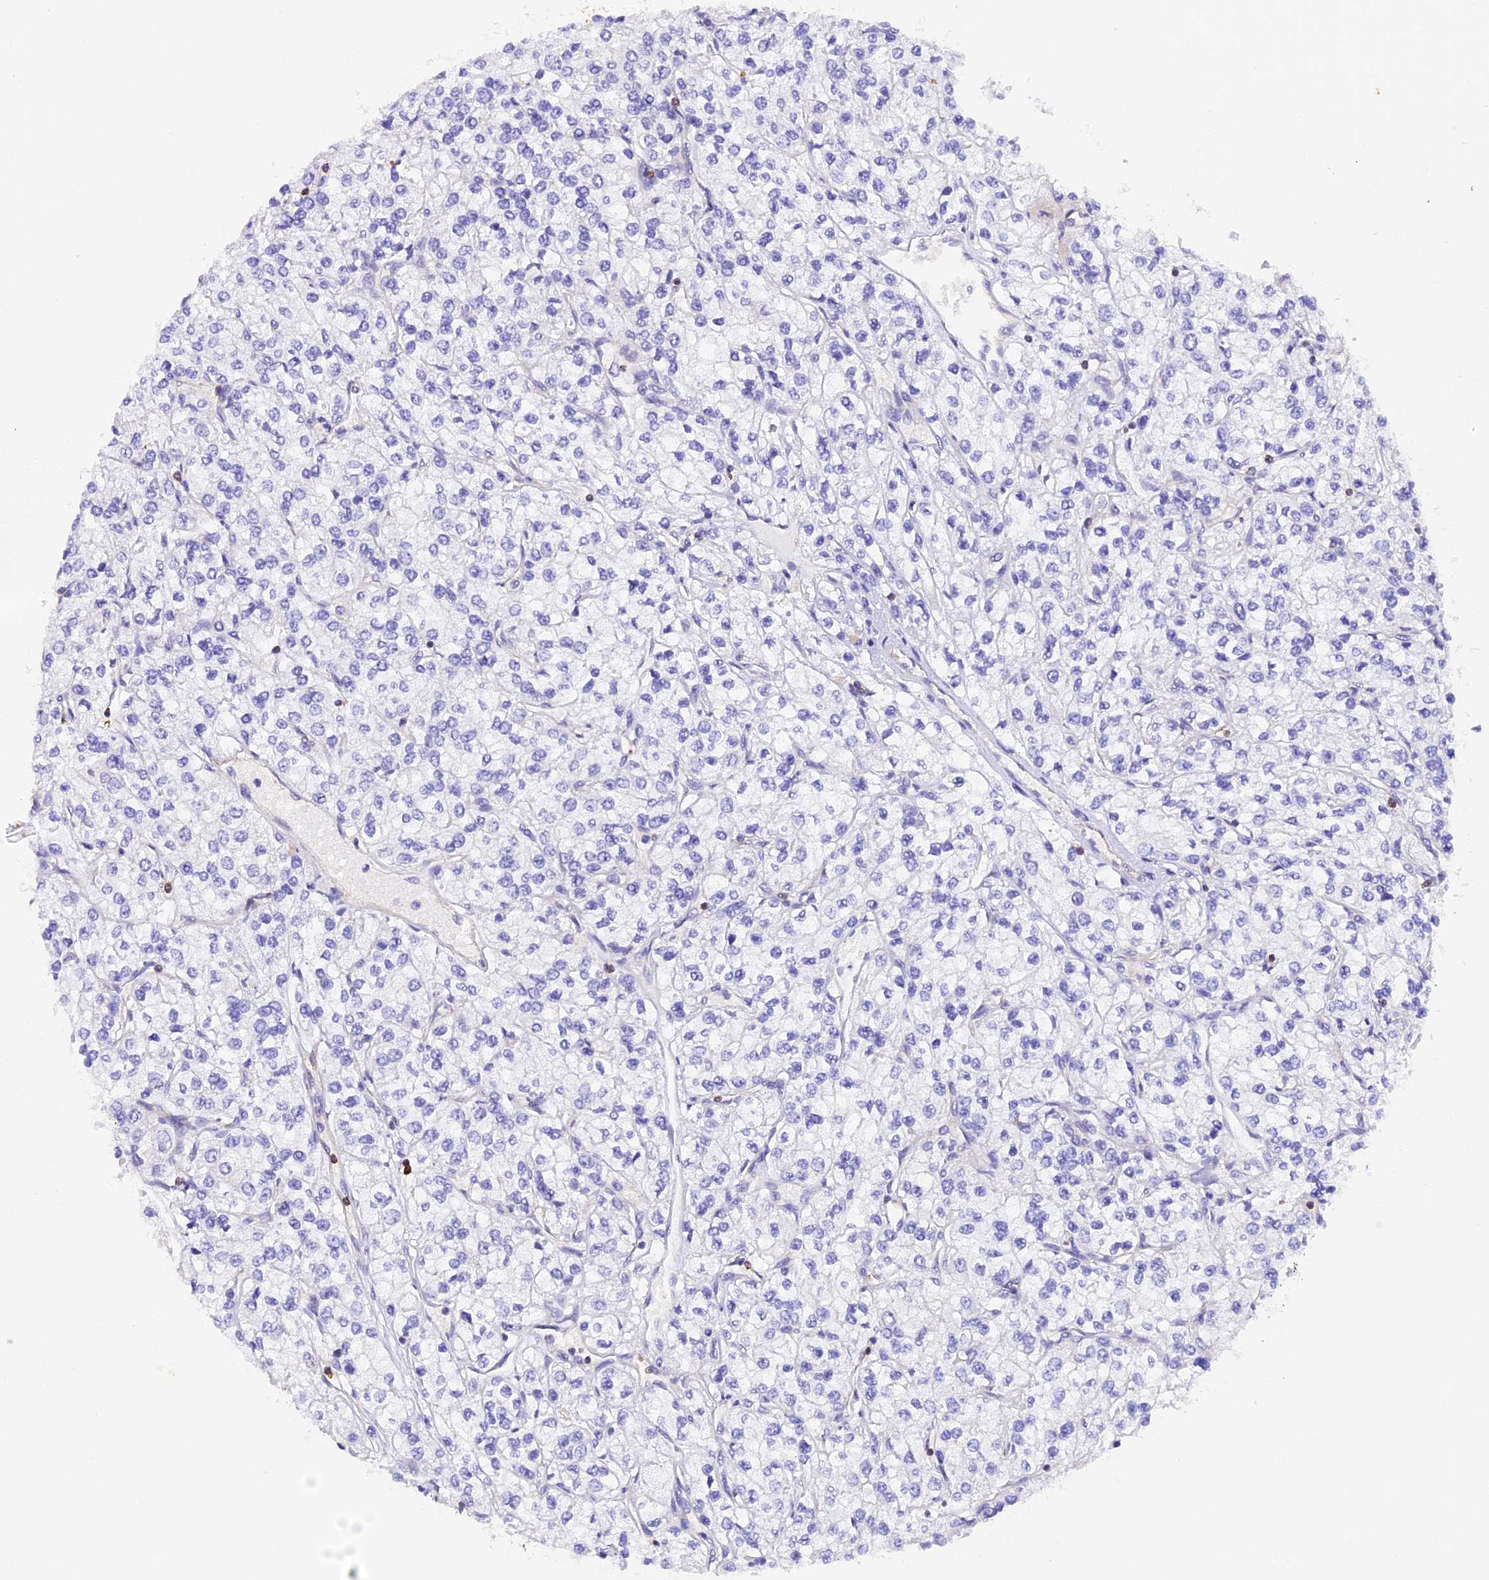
{"staining": {"intensity": "negative", "quantity": "none", "location": "none"}, "tissue": "renal cancer", "cell_type": "Tumor cells", "image_type": "cancer", "snomed": [{"axis": "morphology", "description": "Adenocarcinoma, NOS"}, {"axis": "topography", "description": "Kidney"}], "caption": "Micrograph shows no significant protein expression in tumor cells of renal cancer.", "gene": "FAM193A", "patient": {"sex": "male", "age": 80}}